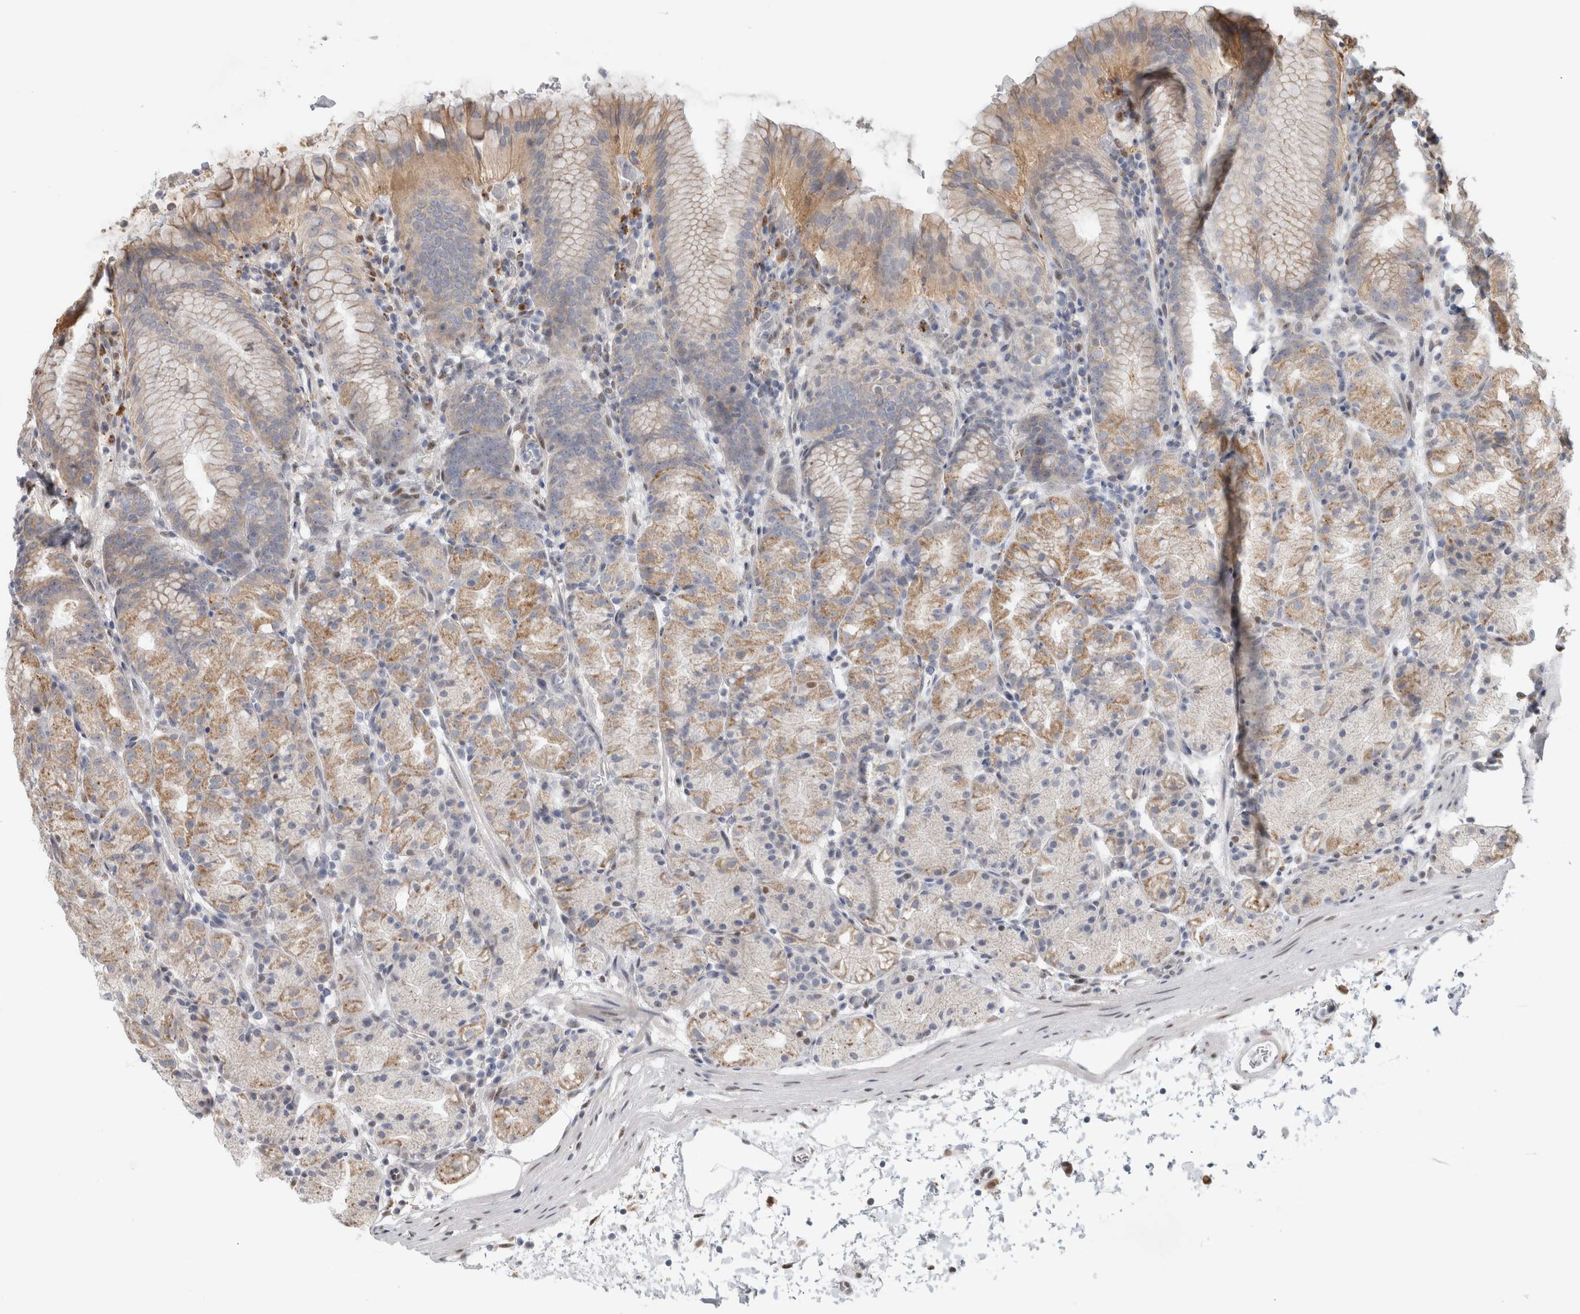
{"staining": {"intensity": "moderate", "quantity": "25%-75%", "location": "cytoplasmic/membranous"}, "tissue": "stomach", "cell_type": "Glandular cells", "image_type": "normal", "snomed": [{"axis": "morphology", "description": "Normal tissue, NOS"}, {"axis": "topography", "description": "Stomach, upper"}], "caption": "Protein analysis of unremarkable stomach exhibits moderate cytoplasmic/membranous positivity in about 25%-75% of glandular cells. Using DAB (brown) and hematoxylin (blue) stains, captured at high magnification using brightfield microscopy.", "gene": "NAB2", "patient": {"sex": "male", "age": 48}}